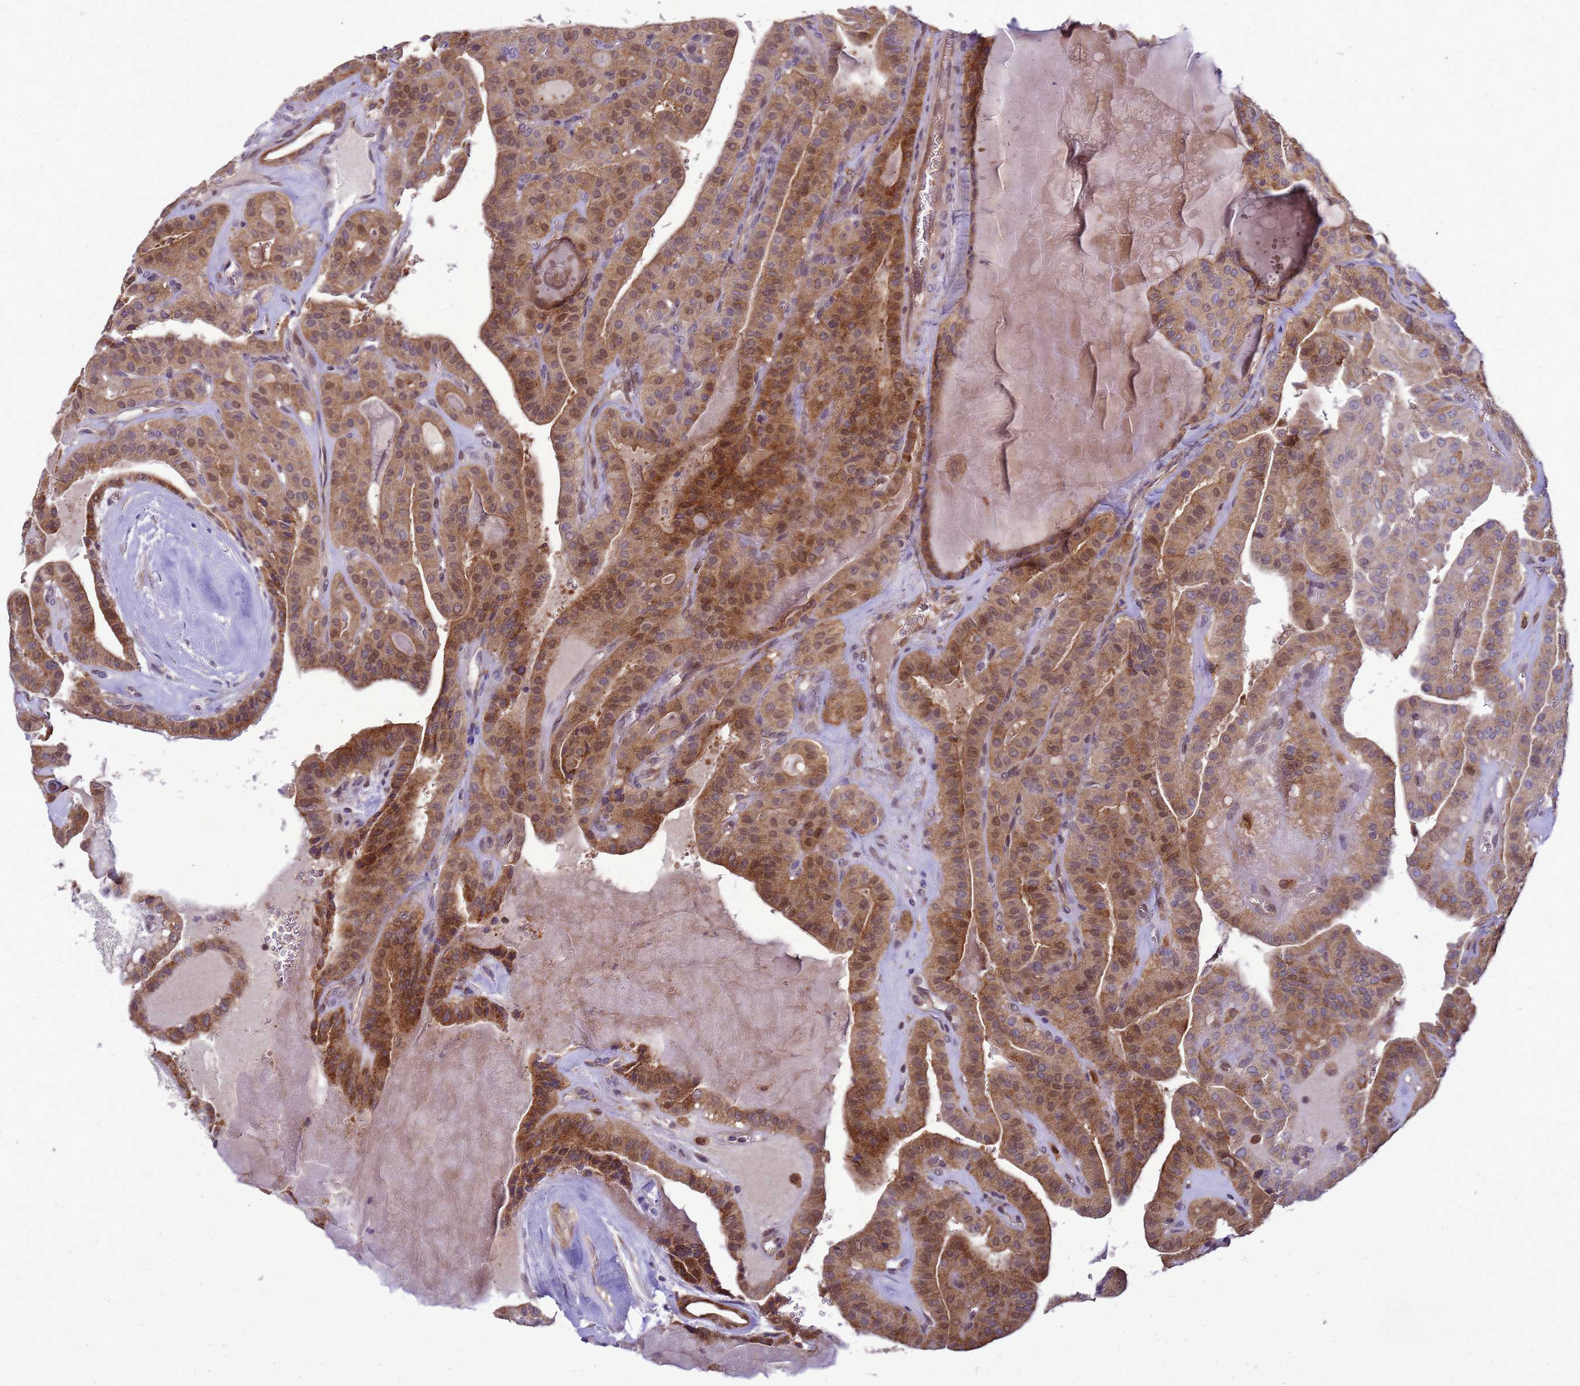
{"staining": {"intensity": "strong", "quantity": "25%-75%", "location": "cytoplasmic/membranous,nuclear"}, "tissue": "thyroid cancer", "cell_type": "Tumor cells", "image_type": "cancer", "snomed": [{"axis": "morphology", "description": "Papillary adenocarcinoma, NOS"}, {"axis": "topography", "description": "Thyroid gland"}], "caption": "Immunohistochemical staining of human thyroid cancer exhibits high levels of strong cytoplasmic/membranous and nuclear positivity in about 25%-75% of tumor cells.", "gene": "EIF4EBP3", "patient": {"sex": "male", "age": 52}}